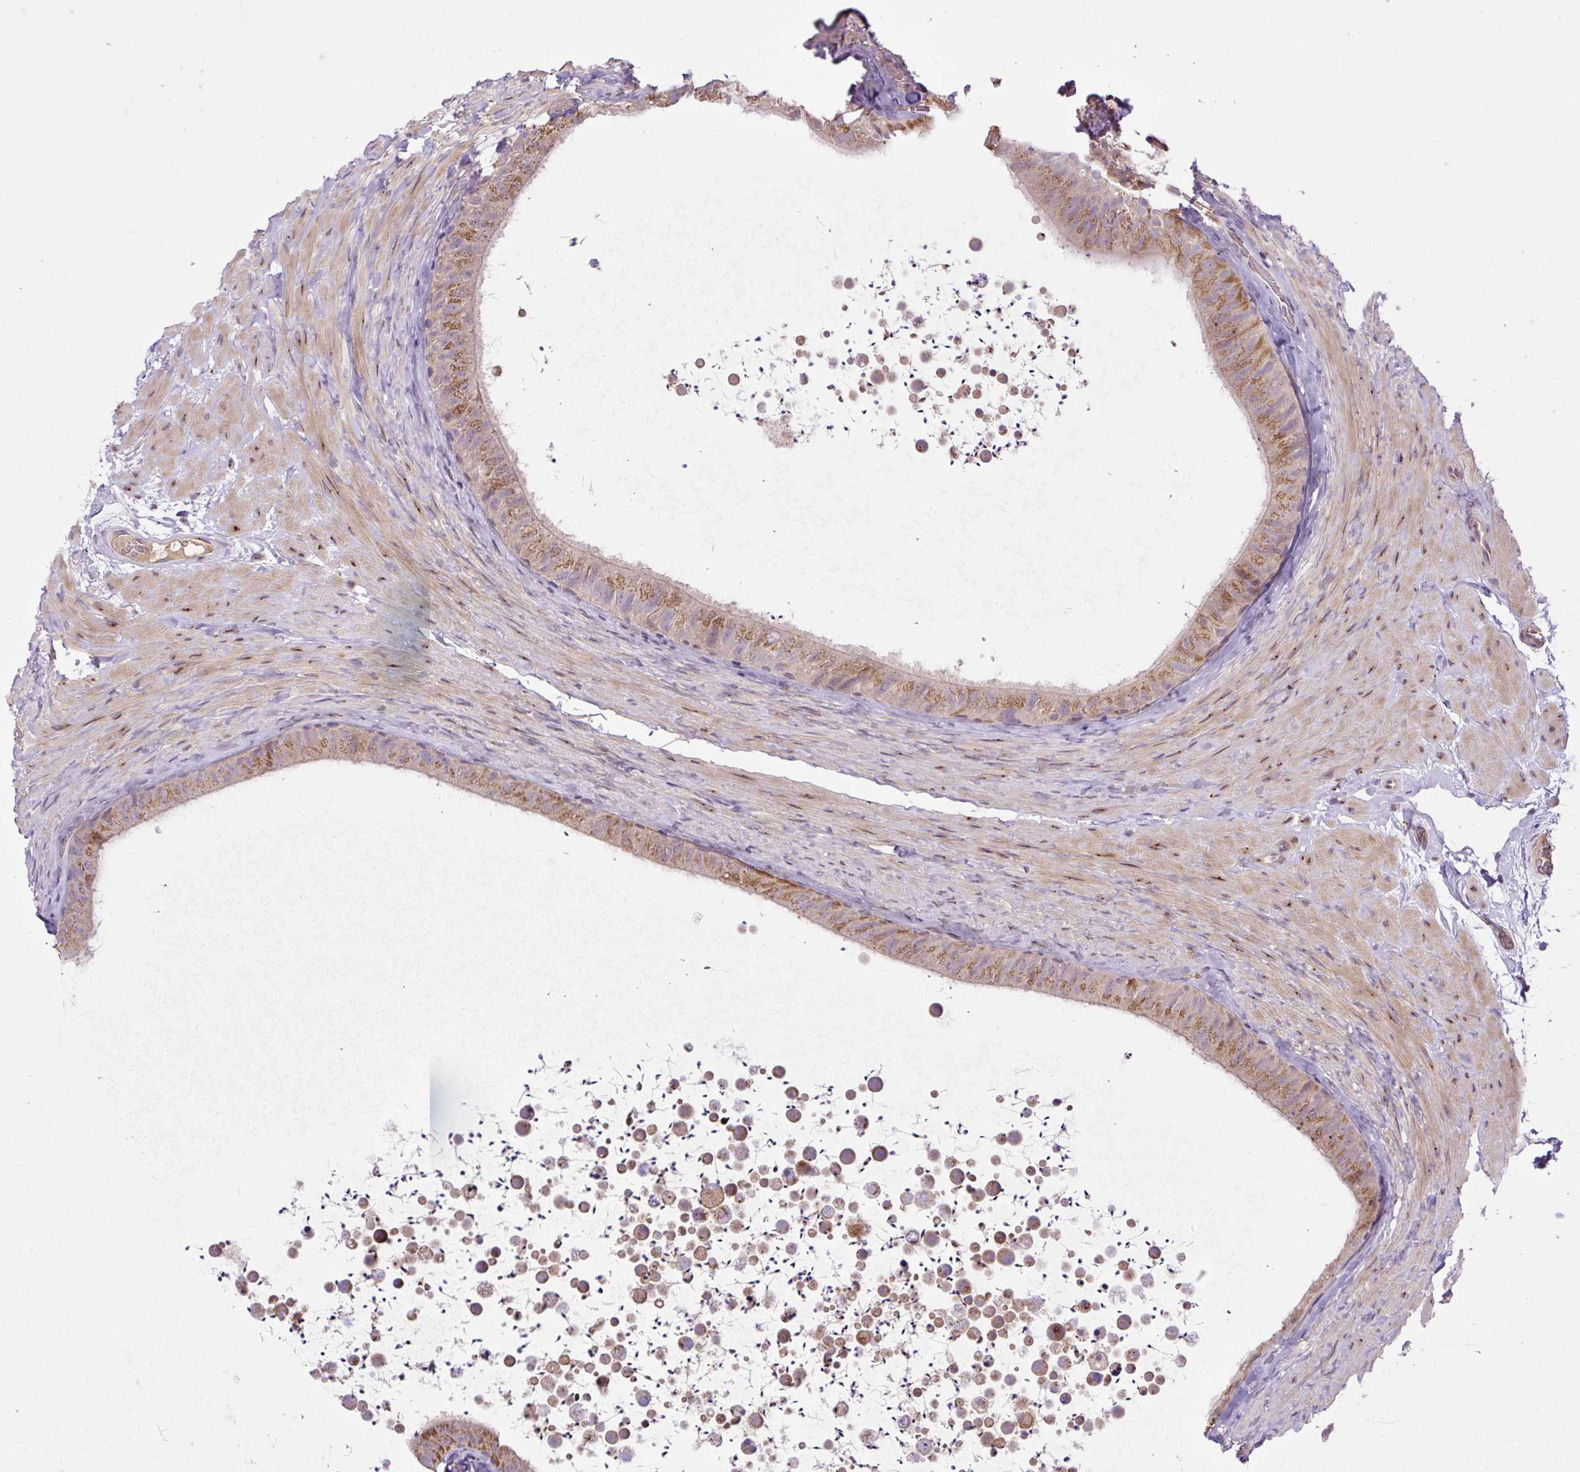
{"staining": {"intensity": "moderate", "quantity": "25%-75%", "location": "cytoplasmic/membranous"}, "tissue": "epididymis", "cell_type": "Glandular cells", "image_type": "normal", "snomed": [{"axis": "morphology", "description": "Normal tissue, NOS"}, {"axis": "topography", "description": "Epididymis, spermatic cord, NOS"}, {"axis": "topography", "description": "Epididymis"}], "caption": "This histopathology image exhibits immunohistochemistry (IHC) staining of normal human epididymis, with medium moderate cytoplasmic/membranous staining in about 25%-75% of glandular cells.", "gene": "ZNF547", "patient": {"sex": "male", "age": 31}}